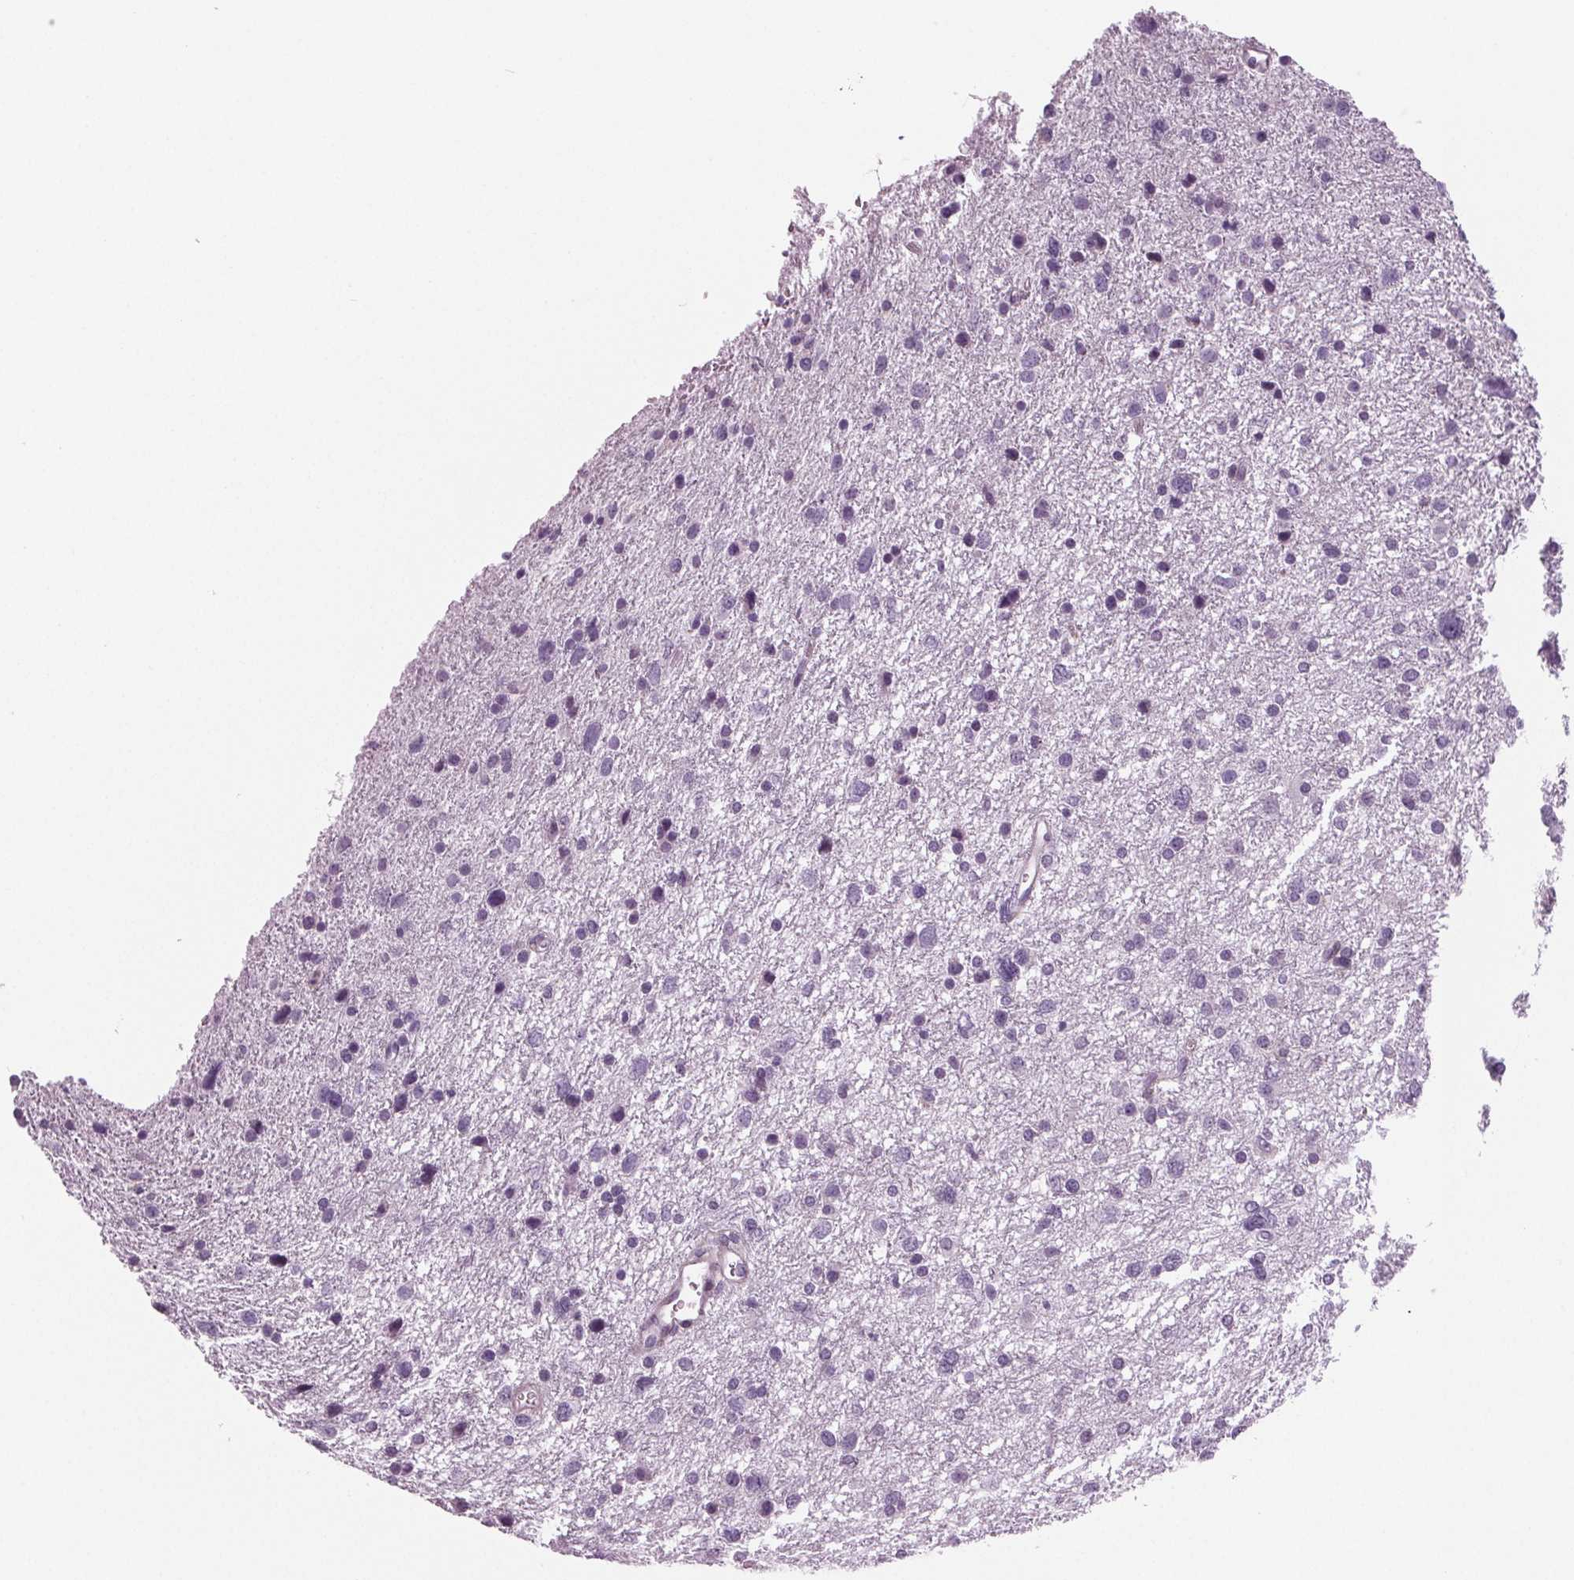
{"staining": {"intensity": "negative", "quantity": "none", "location": "none"}, "tissue": "glioma", "cell_type": "Tumor cells", "image_type": "cancer", "snomed": [{"axis": "morphology", "description": "Glioma, malignant, Low grade"}, {"axis": "topography", "description": "Brain"}], "caption": "Micrograph shows no significant protein positivity in tumor cells of malignant glioma (low-grade).", "gene": "BHLHE22", "patient": {"sex": "female", "age": 55}}